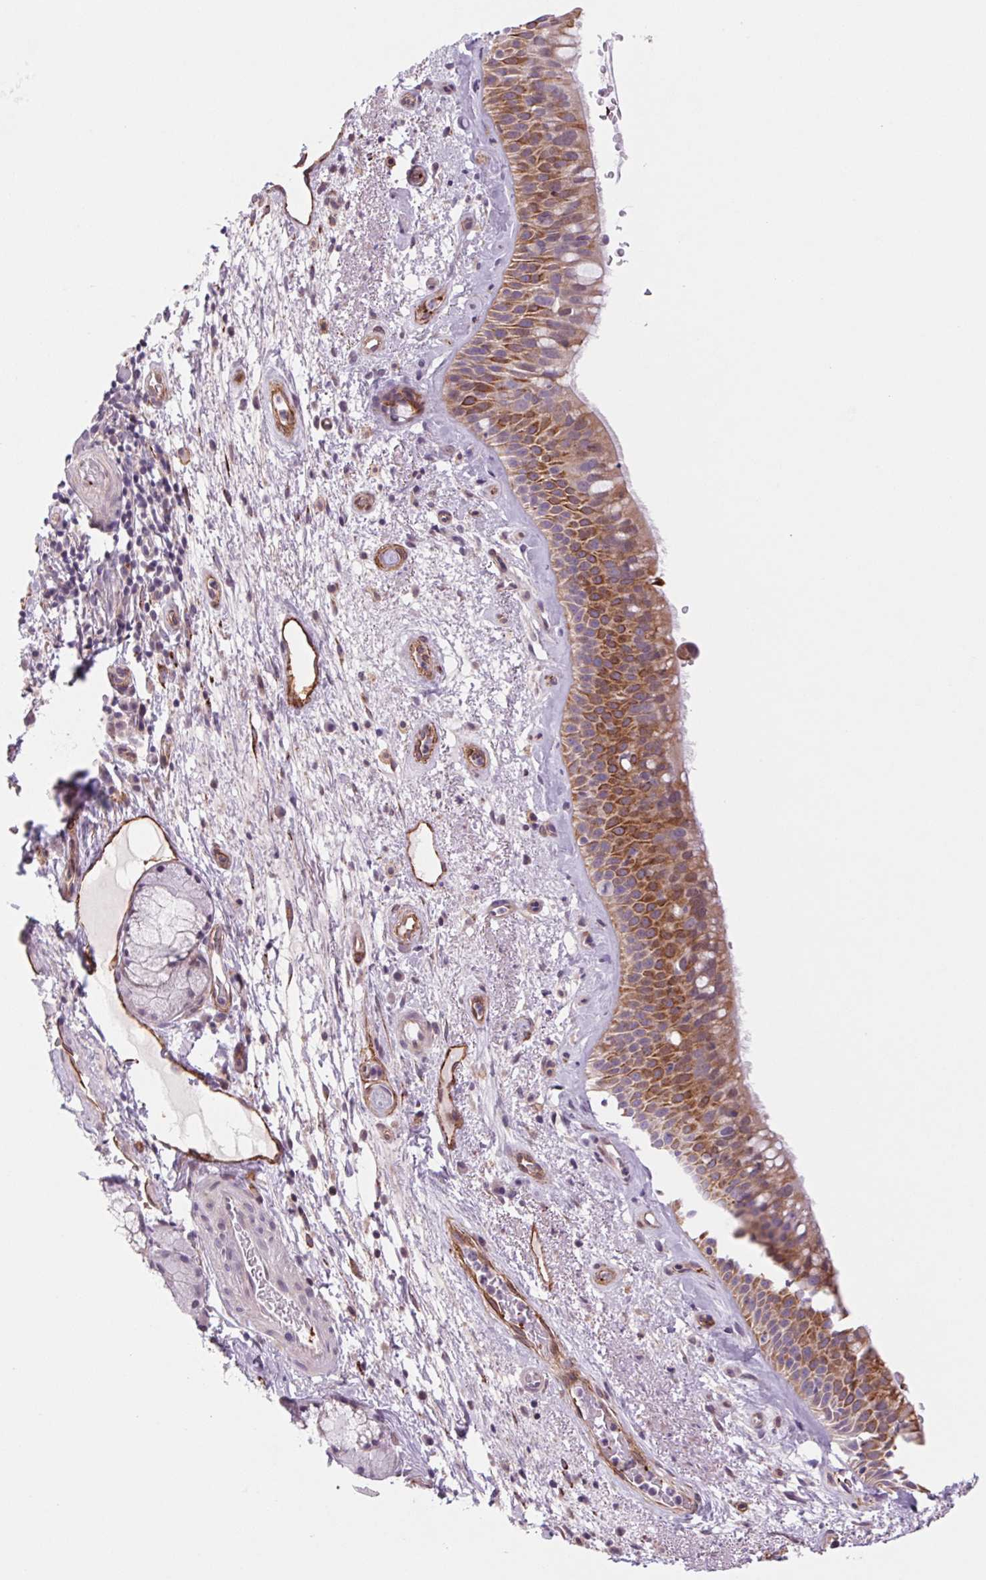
{"staining": {"intensity": "moderate", "quantity": "25%-75%", "location": "cytoplasmic/membranous"}, "tissue": "bronchus", "cell_type": "Respiratory epithelial cells", "image_type": "normal", "snomed": [{"axis": "morphology", "description": "Normal tissue, NOS"}, {"axis": "topography", "description": "Bronchus"}], "caption": "There is medium levels of moderate cytoplasmic/membranous staining in respiratory epithelial cells of normal bronchus, as demonstrated by immunohistochemical staining (brown color).", "gene": "MS4A13", "patient": {"sex": "male", "age": 48}}